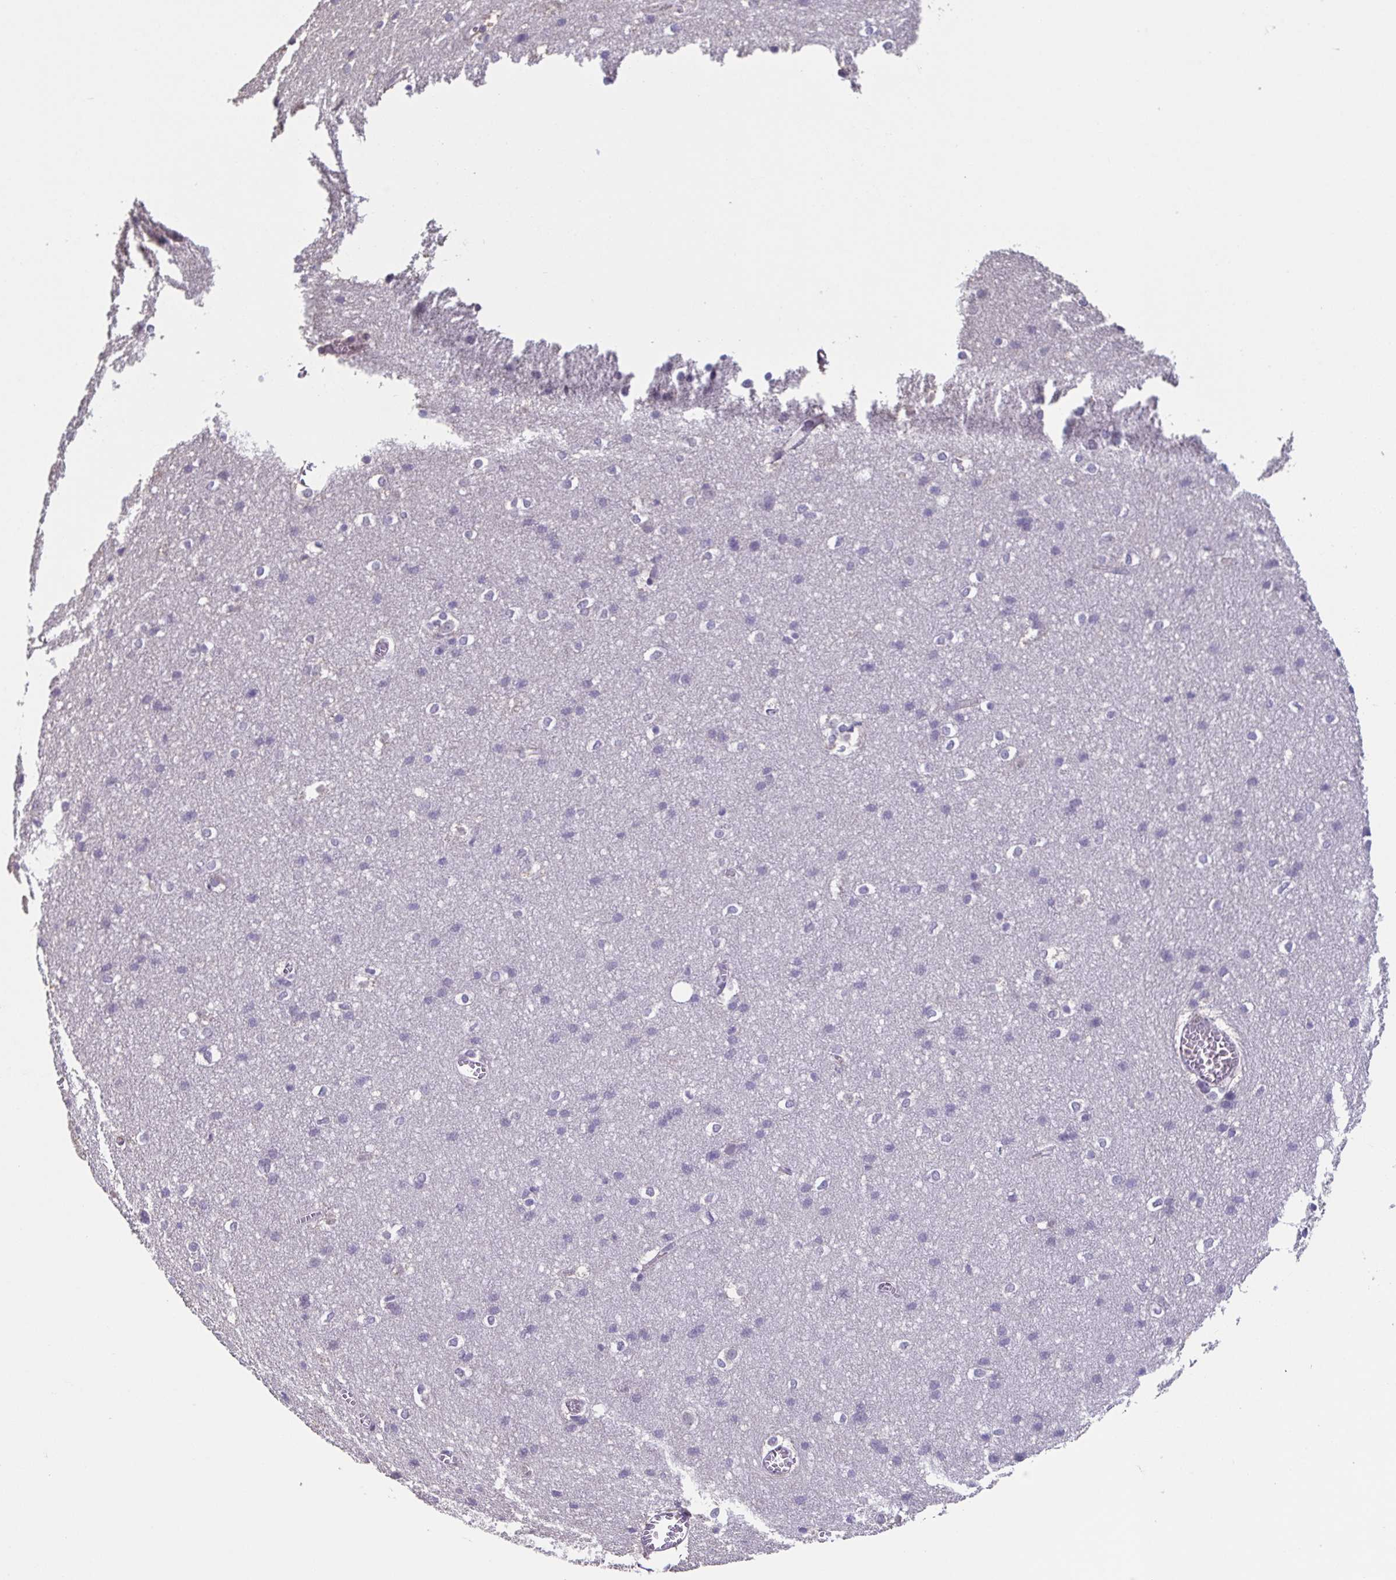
{"staining": {"intensity": "negative", "quantity": "none", "location": "none"}, "tissue": "cerebral cortex", "cell_type": "Endothelial cells", "image_type": "normal", "snomed": [{"axis": "morphology", "description": "Normal tissue, NOS"}, {"axis": "topography", "description": "Cerebral cortex"}], "caption": "The micrograph shows no staining of endothelial cells in normal cerebral cortex.", "gene": "ACTRT2", "patient": {"sex": "male", "age": 37}}